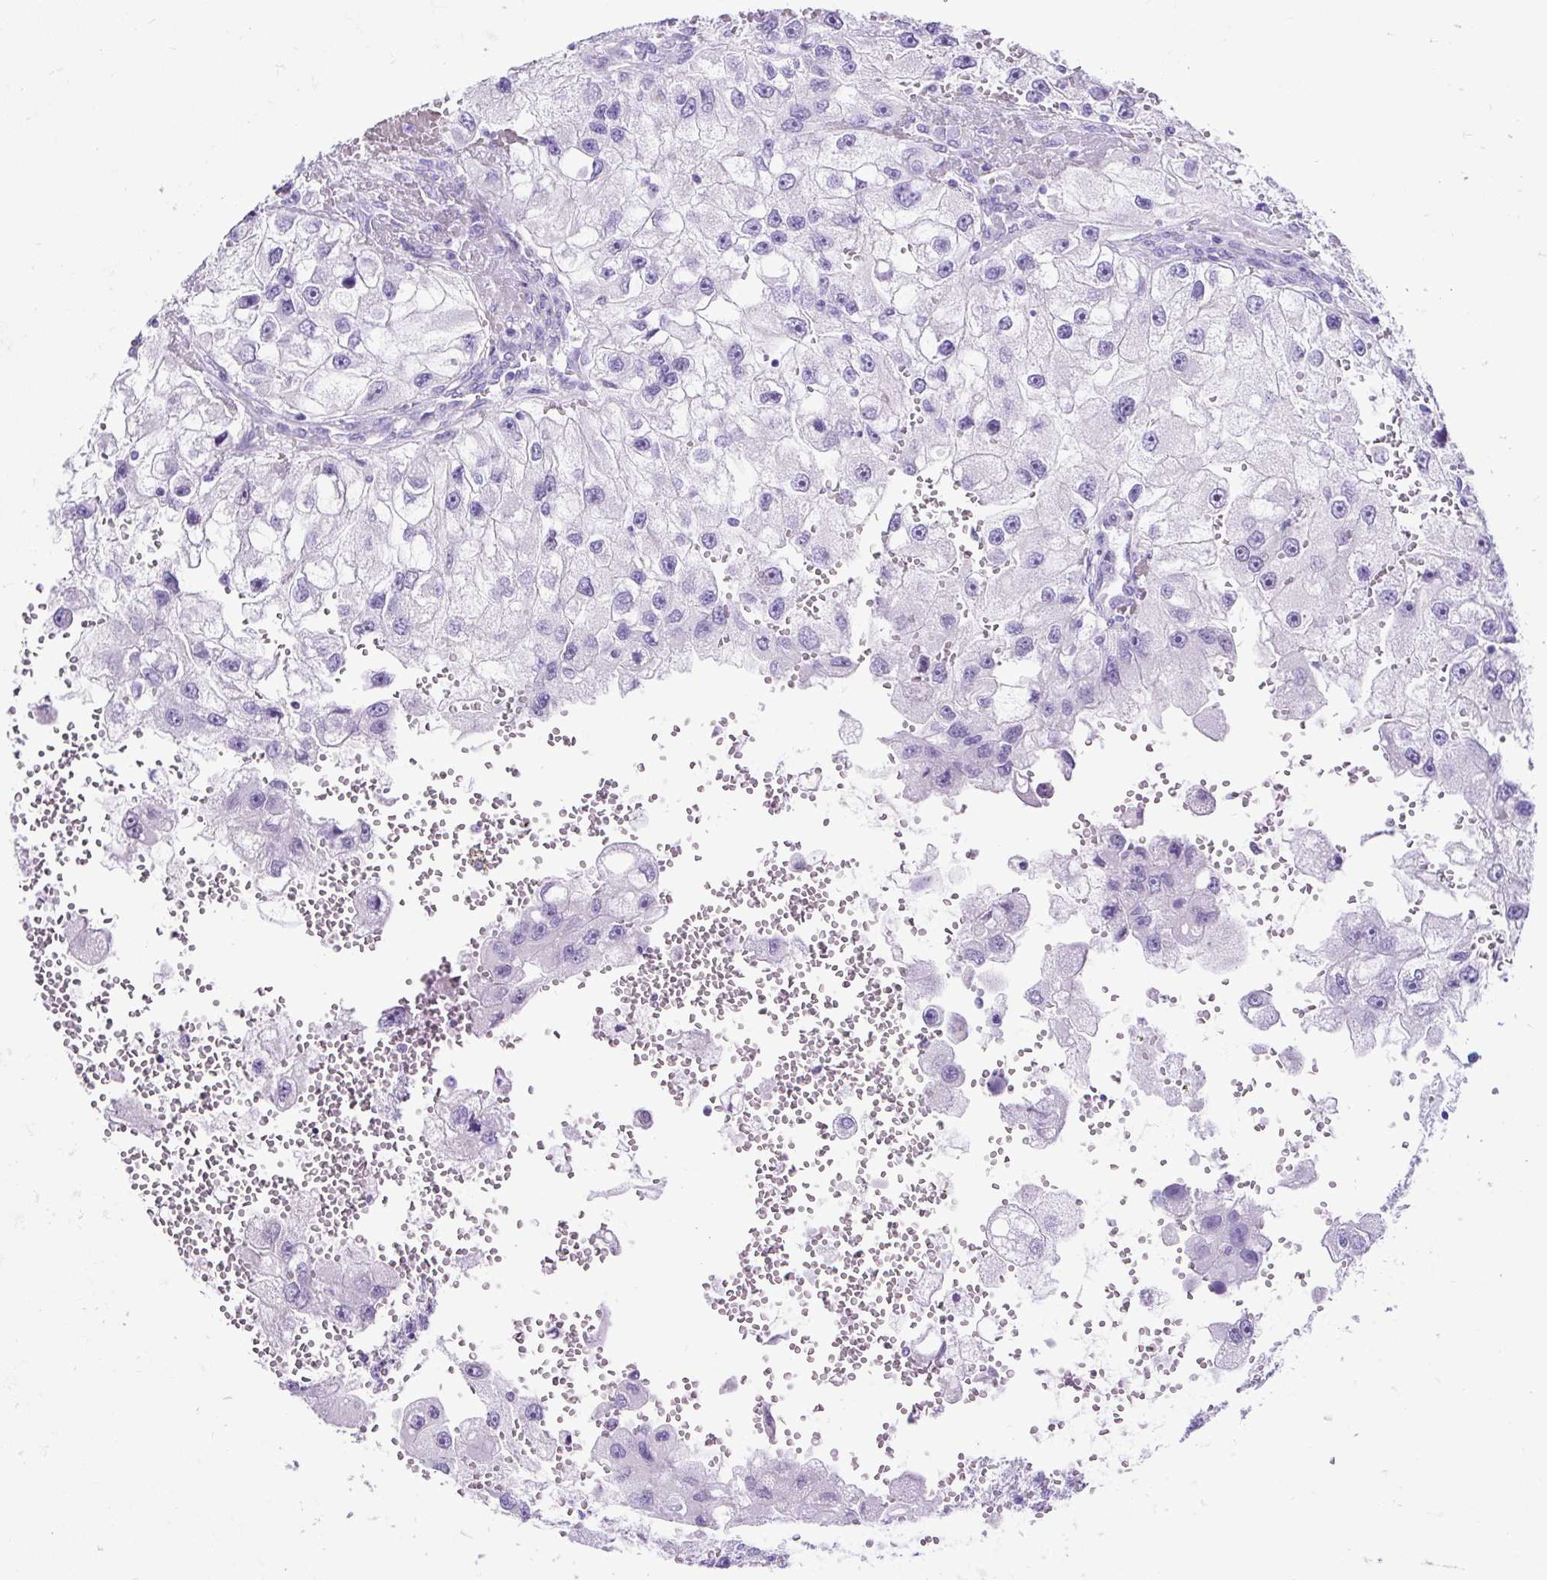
{"staining": {"intensity": "negative", "quantity": "none", "location": "none"}, "tissue": "renal cancer", "cell_type": "Tumor cells", "image_type": "cancer", "snomed": [{"axis": "morphology", "description": "Adenocarcinoma, NOS"}, {"axis": "topography", "description": "Kidney"}], "caption": "Protein analysis of renal cancer (adenocarcinoma) shows no significant expression in tumor cells.", "gene": "PDIA2", "patient": {"sex": "male", "age": 63}}